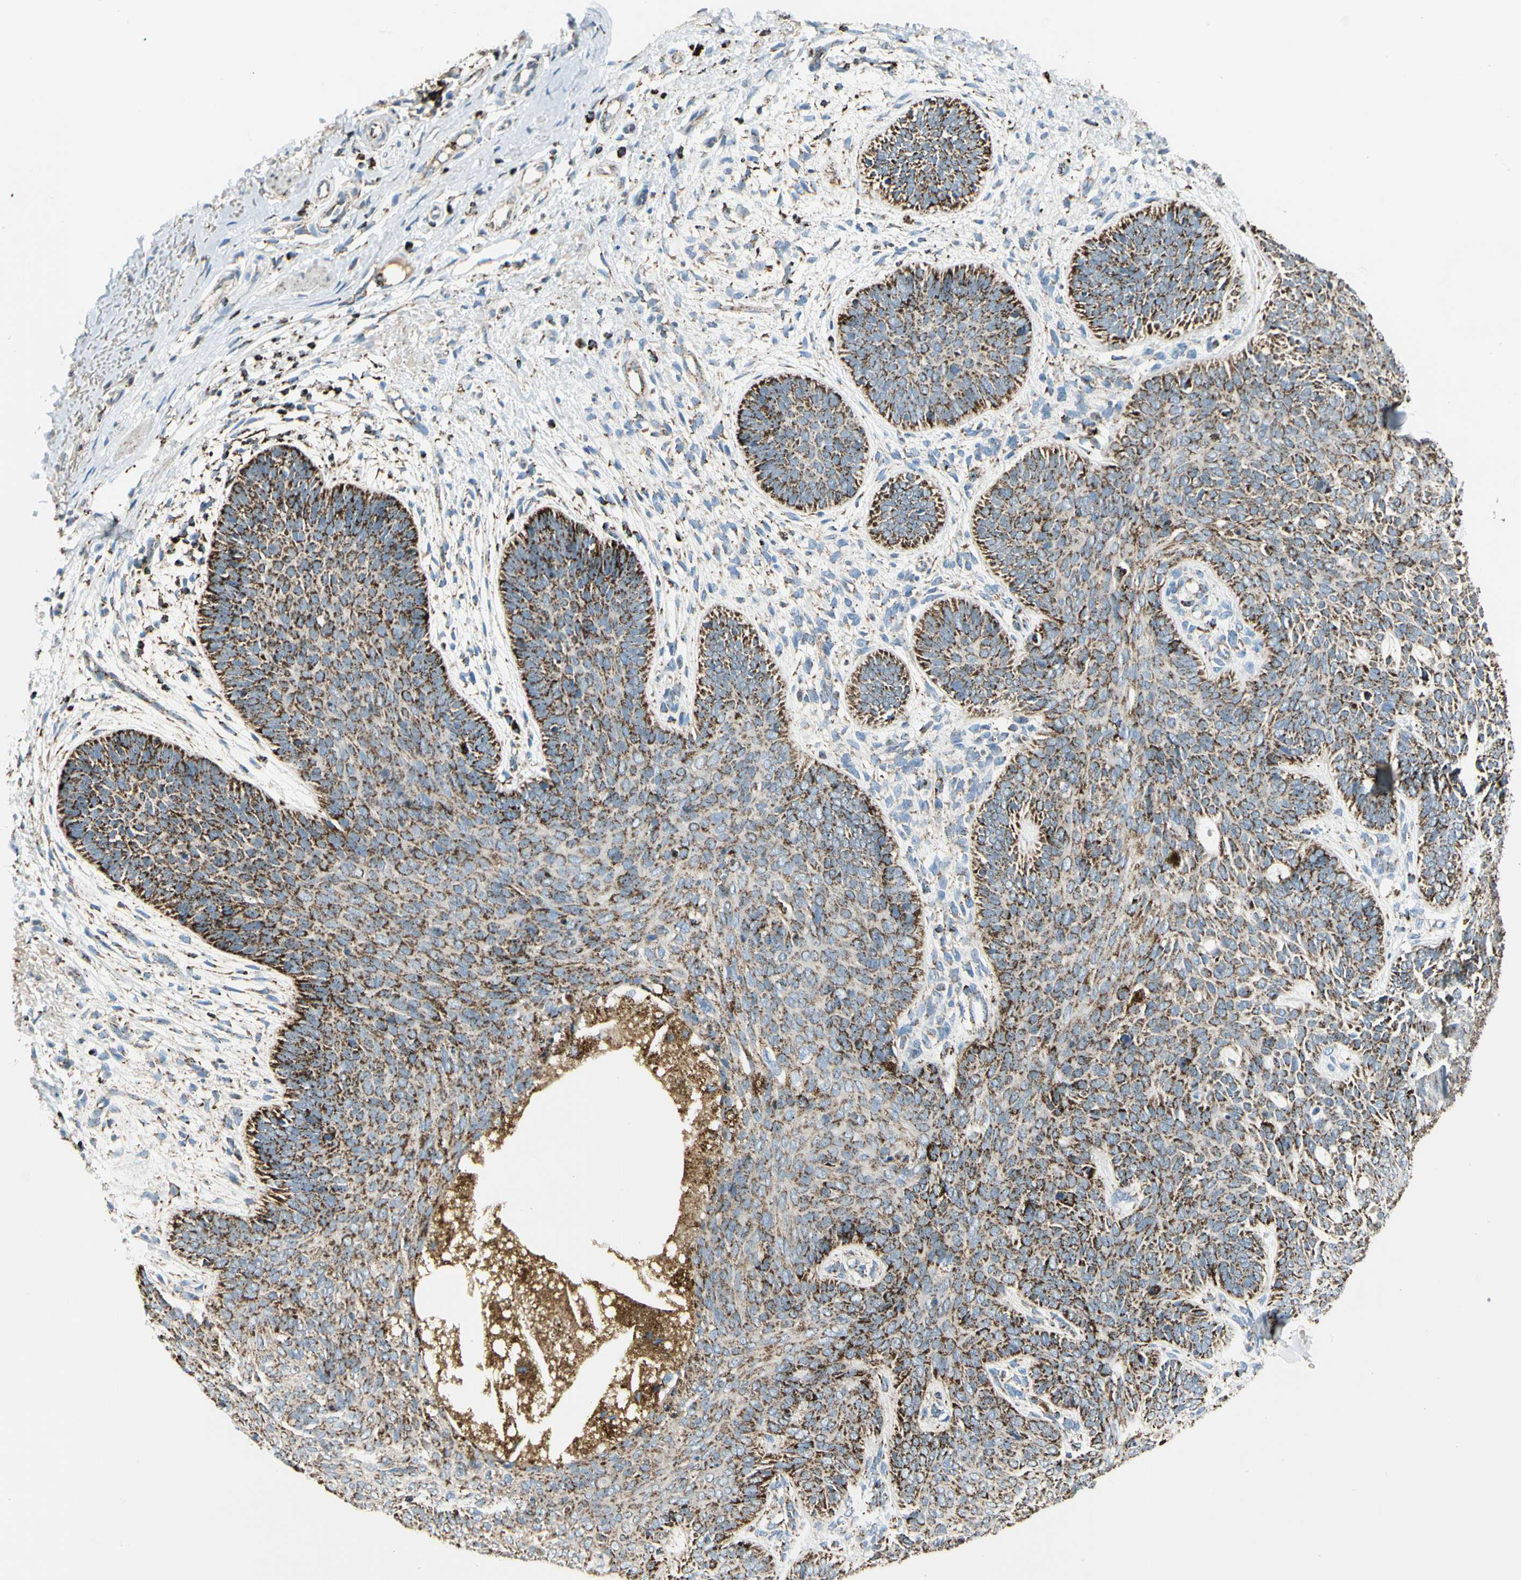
{"staining": {"intensity": "strong", "quantity": ">75%", "location": "cytoplasmic/membranous"}, "tissue": "skin cancer", "cell_type": "Tumor cells", "image_type": "cancer", "snomed": [{"axis": "morphology", "description": "Normal tissue, NOS"}, {"axis": "morphology", "description": "Basal cell carcinoma"}, {"axis": "topography", "description": "Skin"}], "caption": "DAB (3,3'-diaminobenzidine) immunohistochemical staining of human skin cancer (basal cell carcinoma) displays strong cytoplasmic/membranous protein expression in about >75% of tumor cells.", "gene": "ME2", "patient": {"sex": "male", "age": 52}}